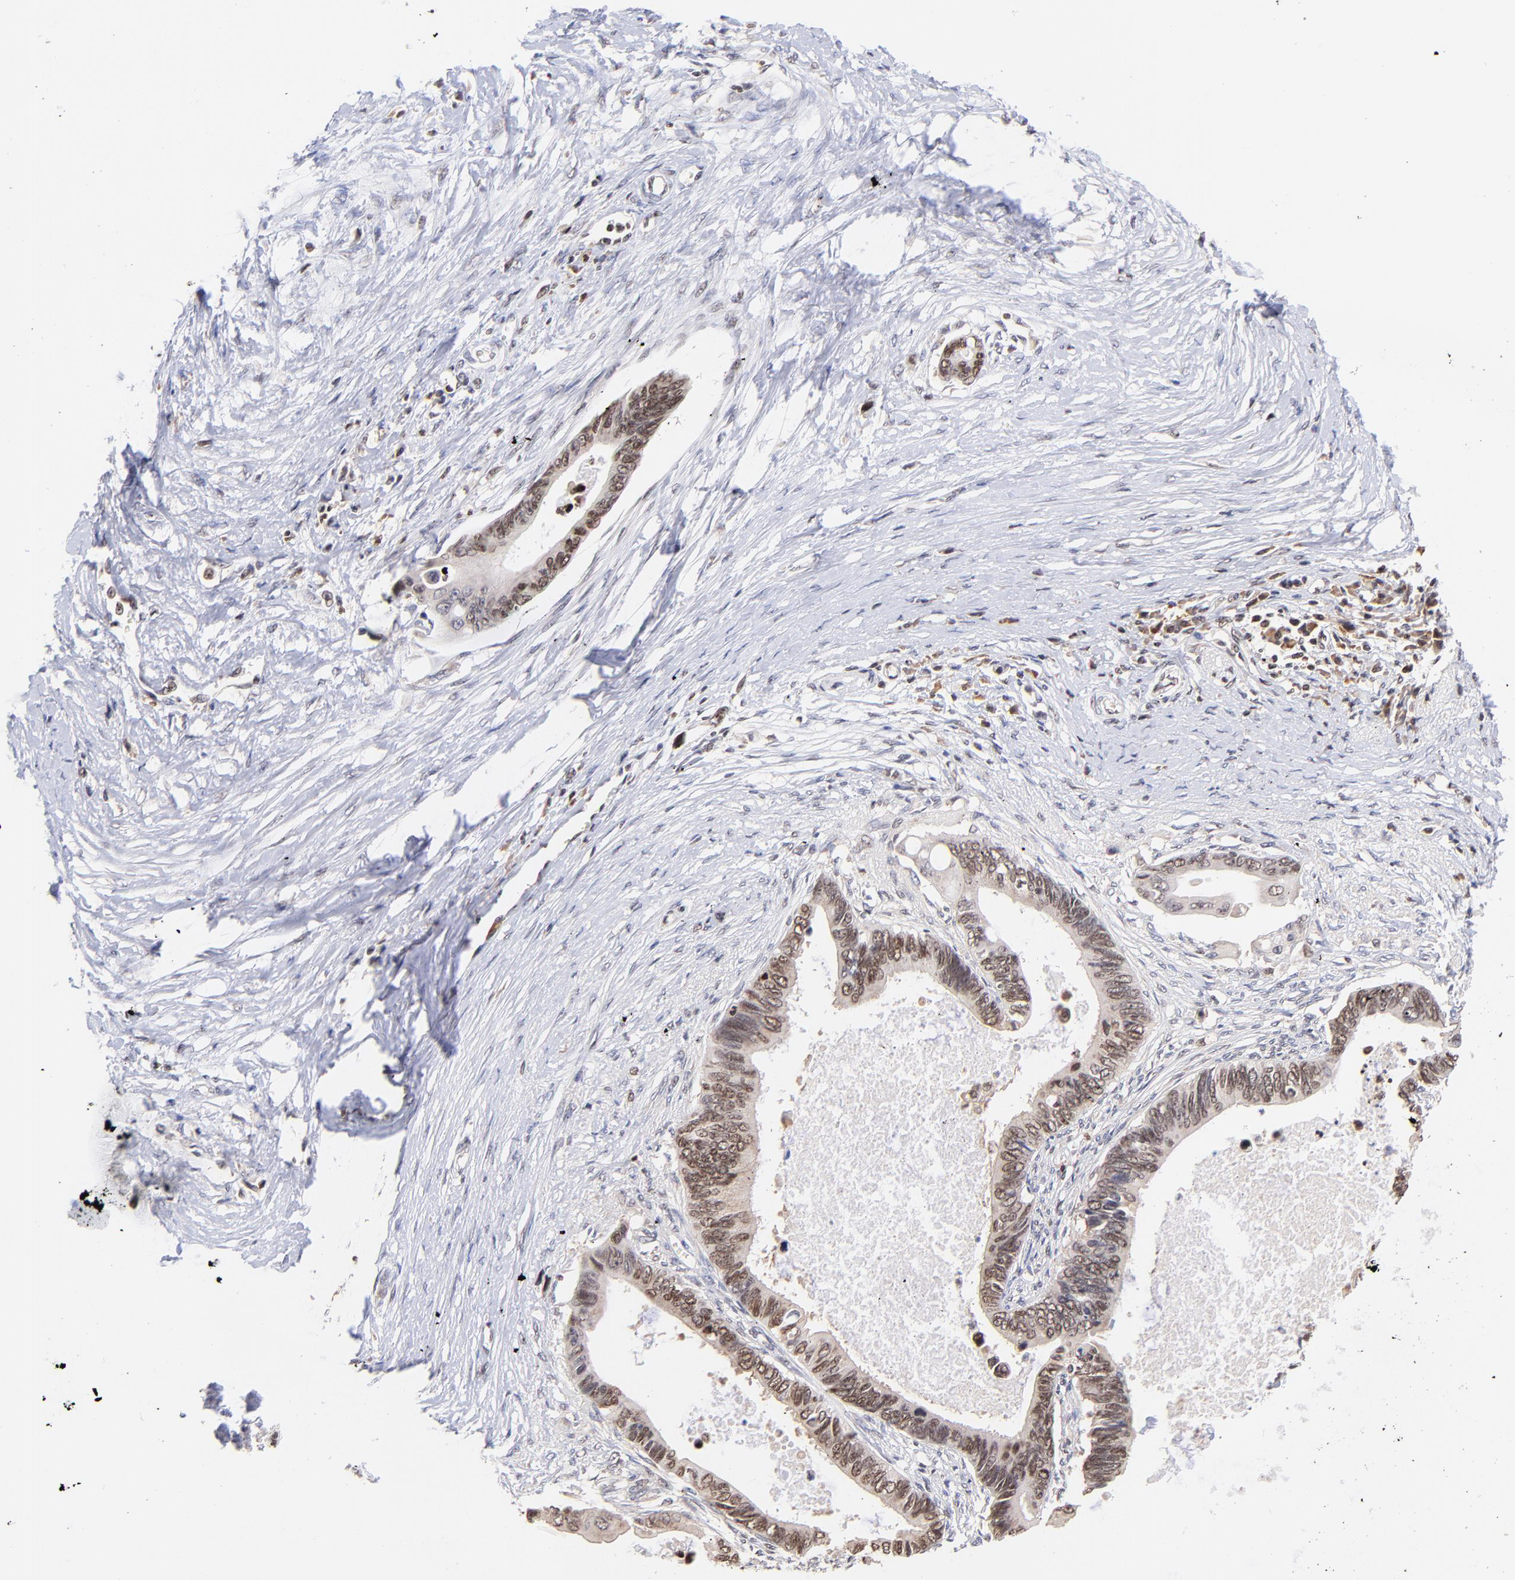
{"staining": {"intensity": "moderate", "quantity": ">75%", "location": "cytoplasmic/membranous,nuclear"}, "tissue": "pancreatic cancer", "cell_type": "Tumor cells", "image_type": "cancer", "snomed": [{"axis": "morphology", "description": "Adenocarcinoma, NOS"}, {"axis": "topography", "description": "Pancreas"}], "caption": "The micrograph reveals immunohistochemical staining of pancreatic cancer. There is moderate cytoplasmic/membranous and nuclear positivity is appreciated in about >75% of tumor cells. Nuclei are stained in blue.", "gene": "WDR25", "patient": {"sex": "female", "age": 70}}